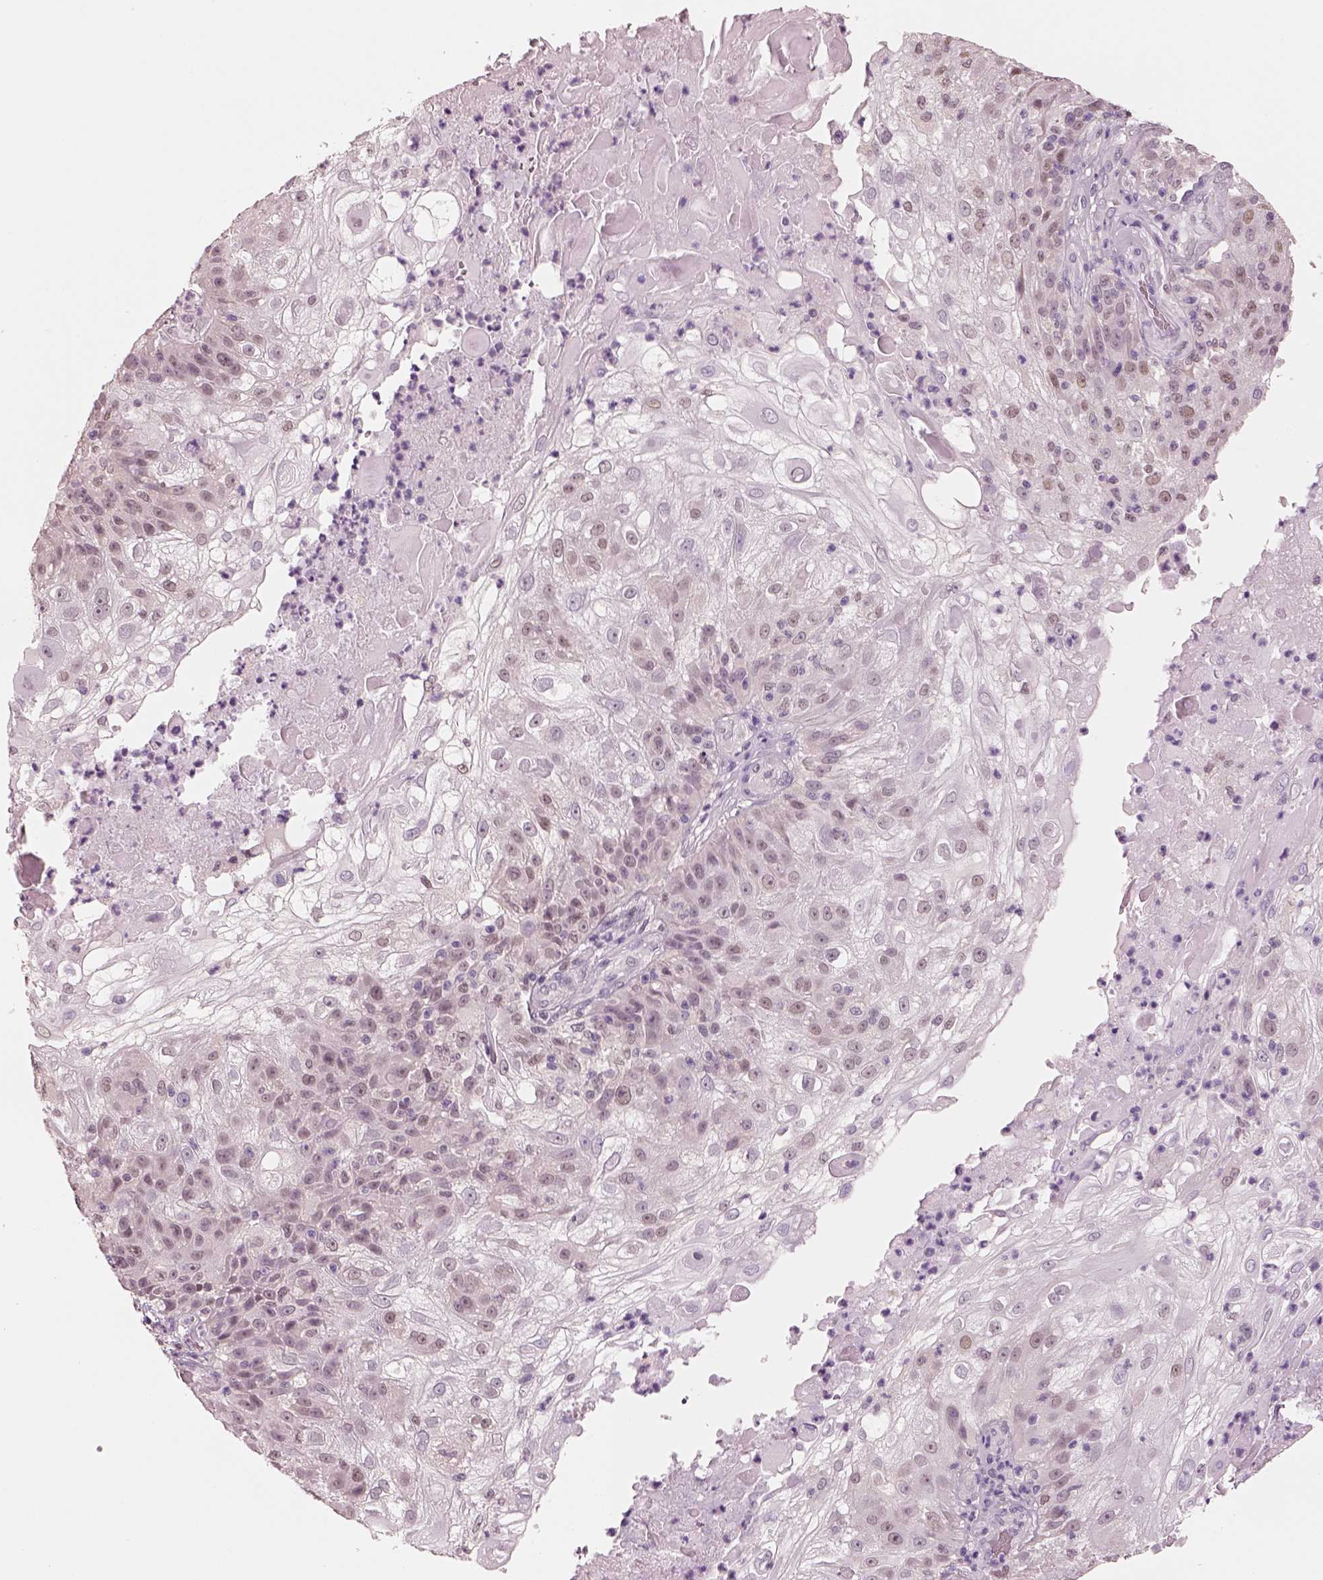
{"staining": {"intensity": "weak", "quantity": "25%-75%", "location": "nuclear"}, "tissue": "skin cancer", "cell_type": "Tumor cells", "image_type": "cancer", "snomed": [{"axis": "morphology", "description": "Normal tissue, NOS"}, {"axis": "morphology", "description": "Squamous cell carcinoma, NOS"}, {"axis": "topography", "description": "Skin"}], "caption": "Protein expression analysis of skin squamous cell carcinoma exhibits weak nuclear positivity in approximately 25%-75% of tumor cells.", "gene": "ELSPBP1", "patient": {"sex": "female", "age": 83}}